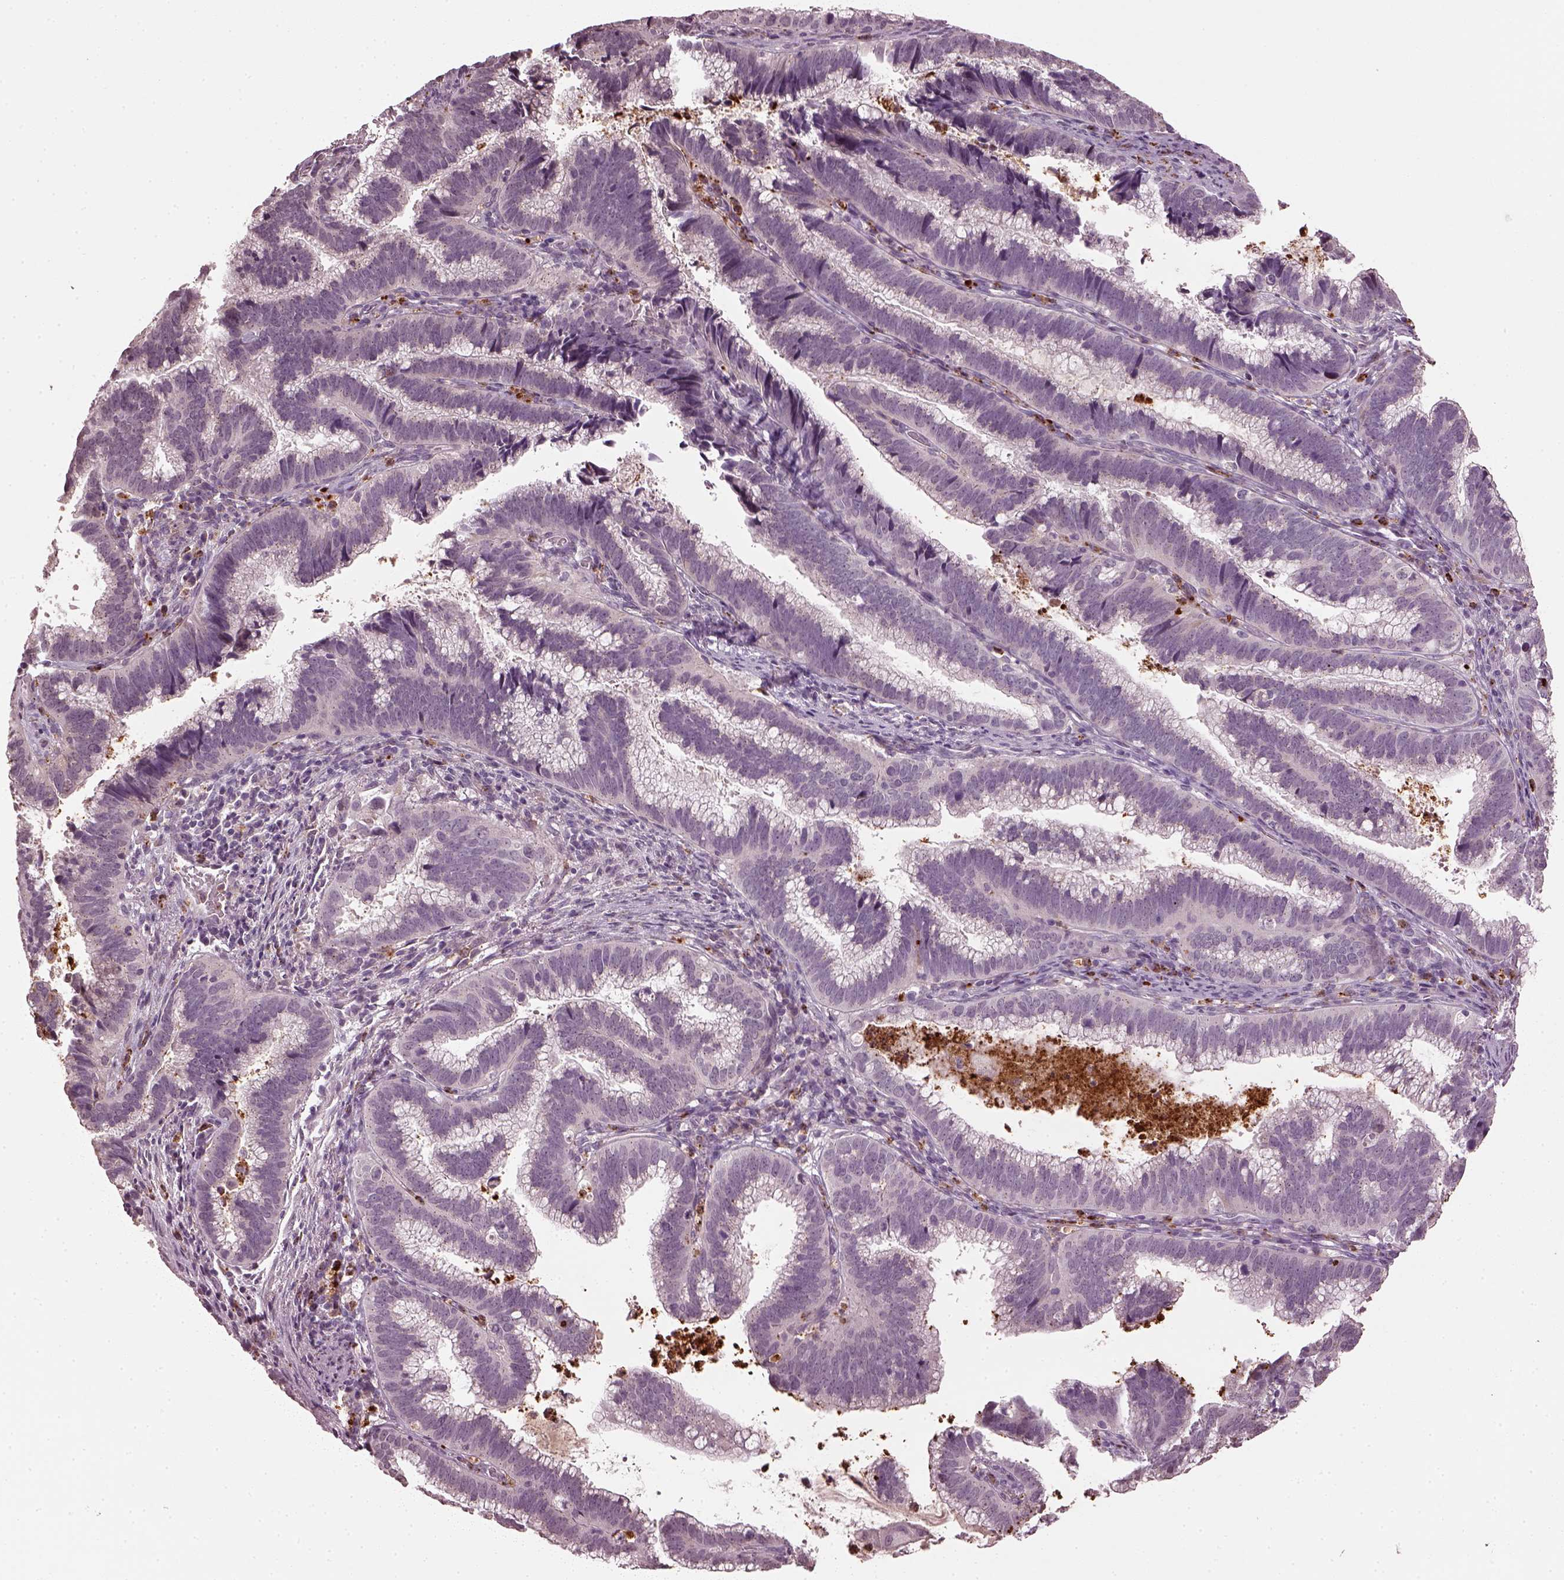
{"staining": {"intensity": "negative", "quantity": "none", "location": "none"}, "tissue": "cervical cancer", "cell_type": "Tumor cells", "image_type": "cancer", "snomed": [{"axis": "morphology", "description": "Adenocarcinoma, NOS"}, {"axis": "topography", "description": "Cervix"}], "caption": "This is an IHC photomicrograph of human adenocarcinoma (cervical). There is no staining in tumor cells.", "gene": "RUFY3", "patient": {"sex": "female", "age": 61}}